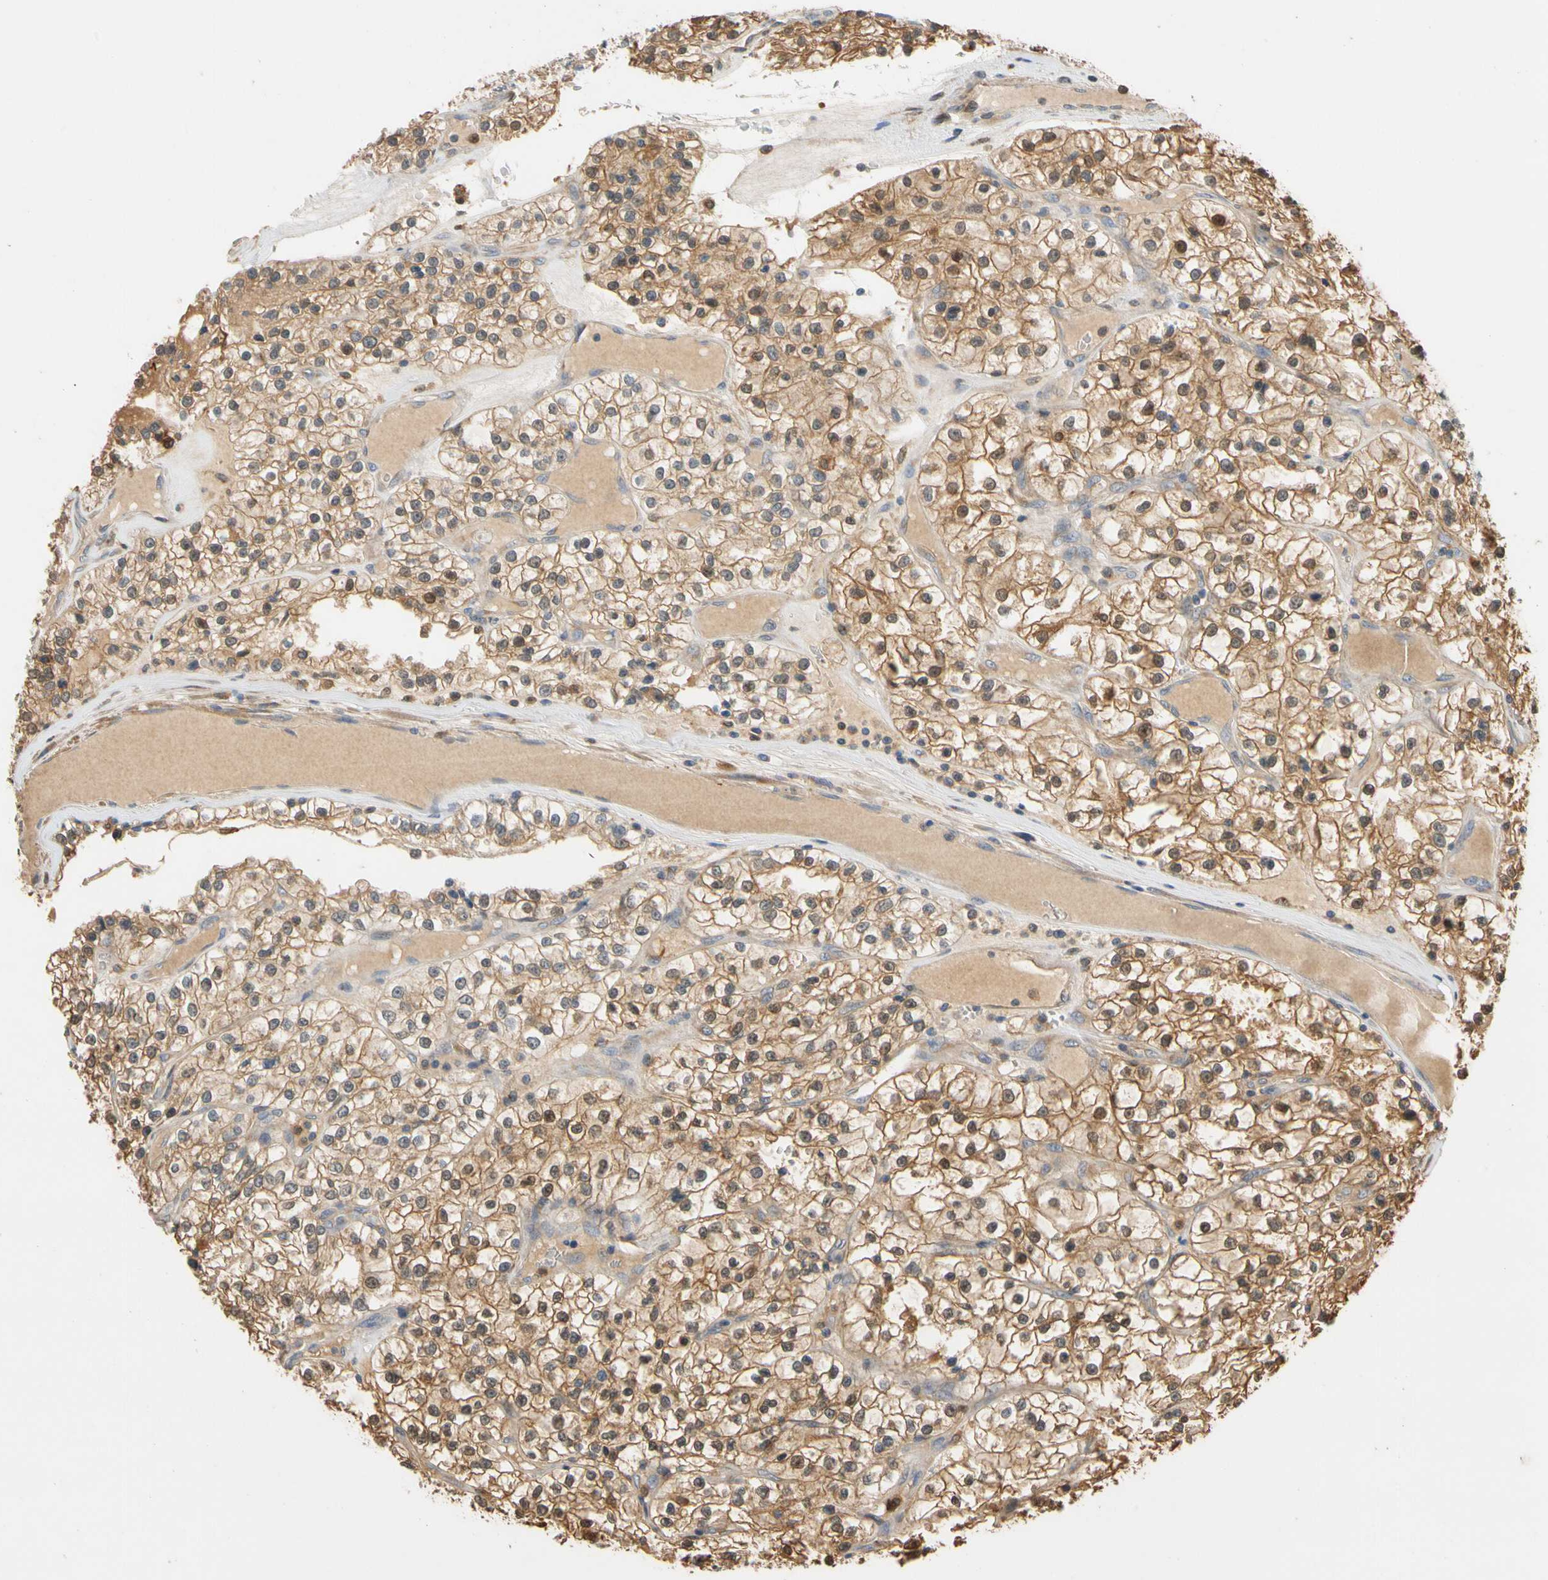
{"staining": {"intensity": "moderate", "quantity": ">75%", "location": "cytoplasmic/membranous"}, "tissue": "renal cancer", "cell_type": "Tumor cells", "image_type": "cancer", "snomed": [{"axis": "morphology", "description": "Adenocarcinoma, NOS"}, {"axis": "topography", "description": "Kidney"}], "caption": "Brown immunohistochemical staining in renal cancer exhibits moderate cytoplasmic/membranous expression in approximately >75% of tumor cells.", "gene": "GPSM2", "patient": {"sex": "female", "age": 57}}